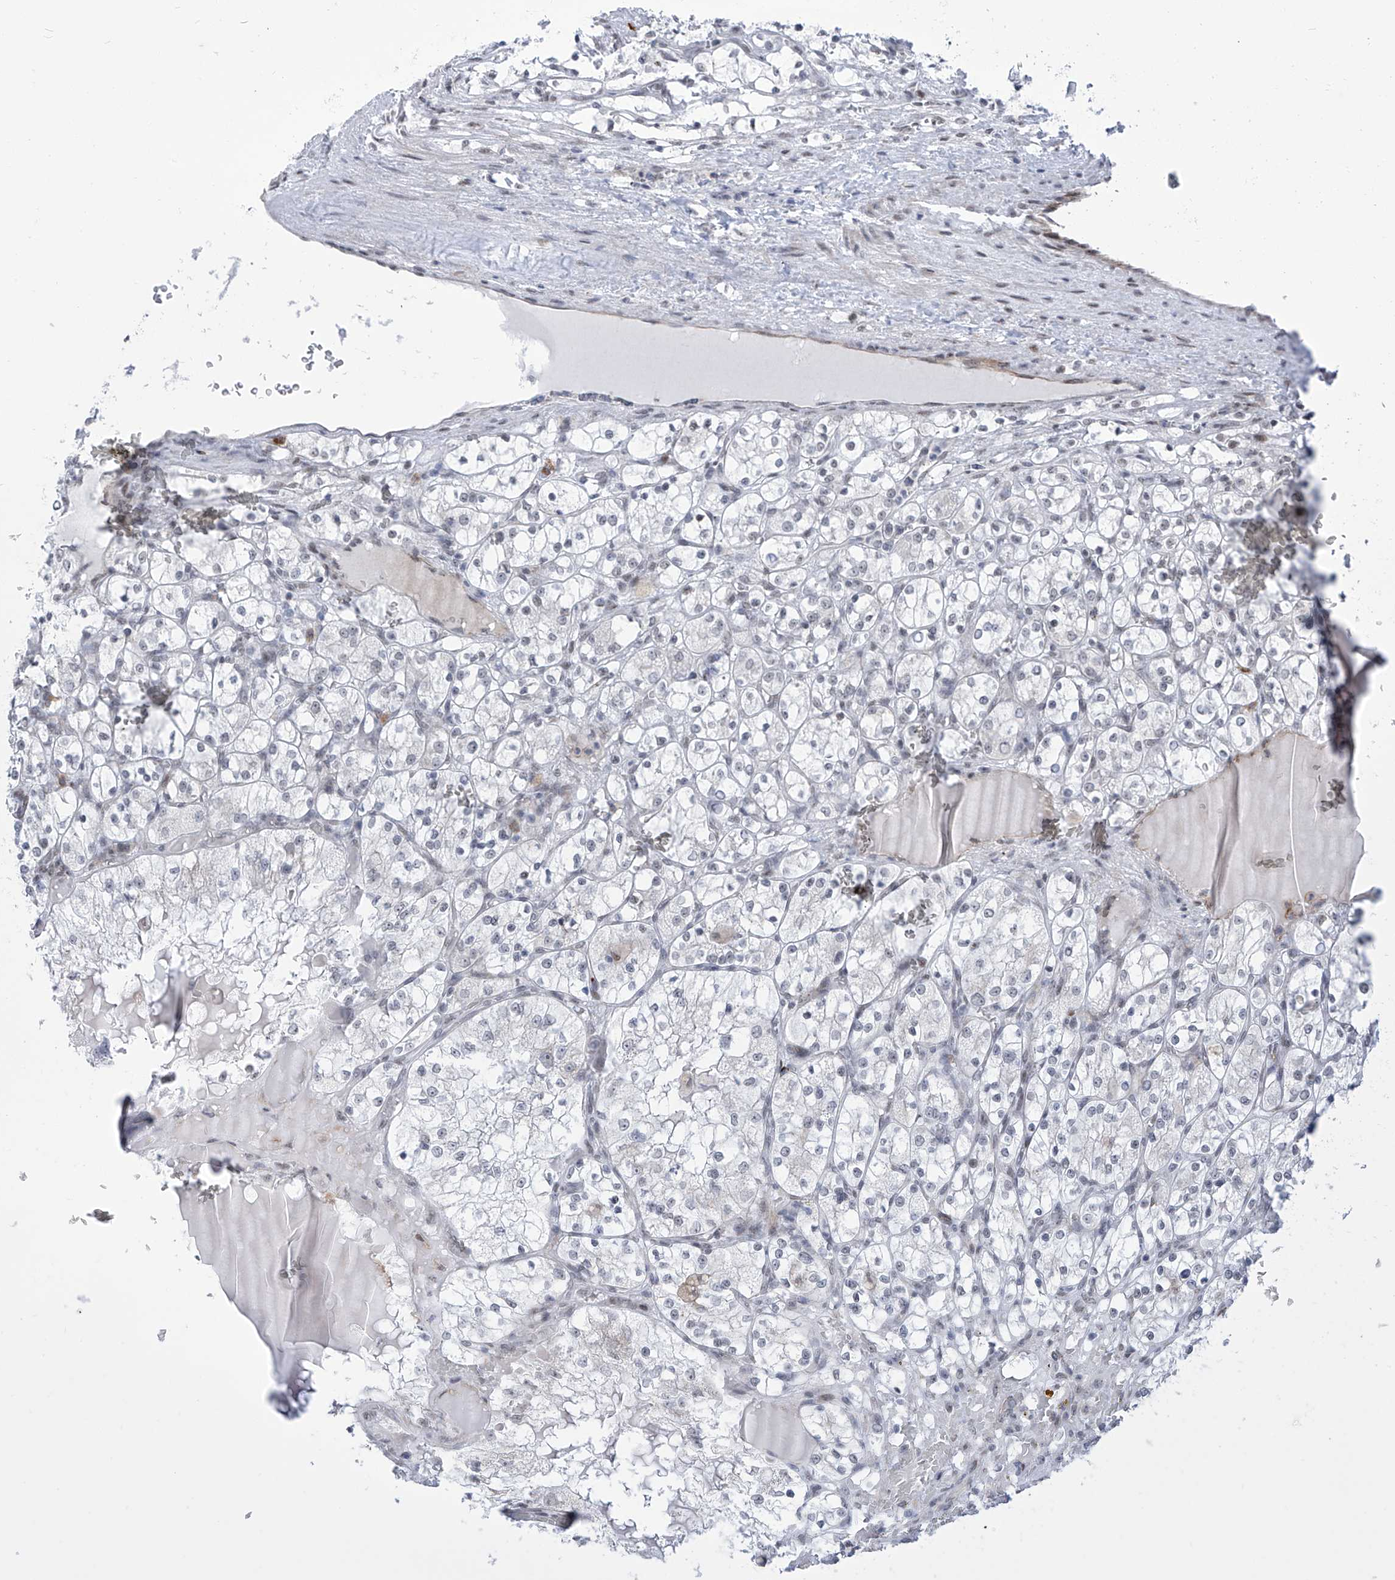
{"staining": {"intensity": "negative", "quantity": "none", "location": "none"}, "tissue": "renal cancer", "cell_type": "Tumor cells", "image_type": "cancer", "snomed": [{"axis": "morphology", "description": "Adenocarcinoma, NOS"}, {"axis": "topography", "description": "Kidney"}], "caption": "Protein analysis of renal cancer reveals no significant positivity in tumor cells.", "gene": "CEP290", "patient": {"sex": "female", "age": 69}}